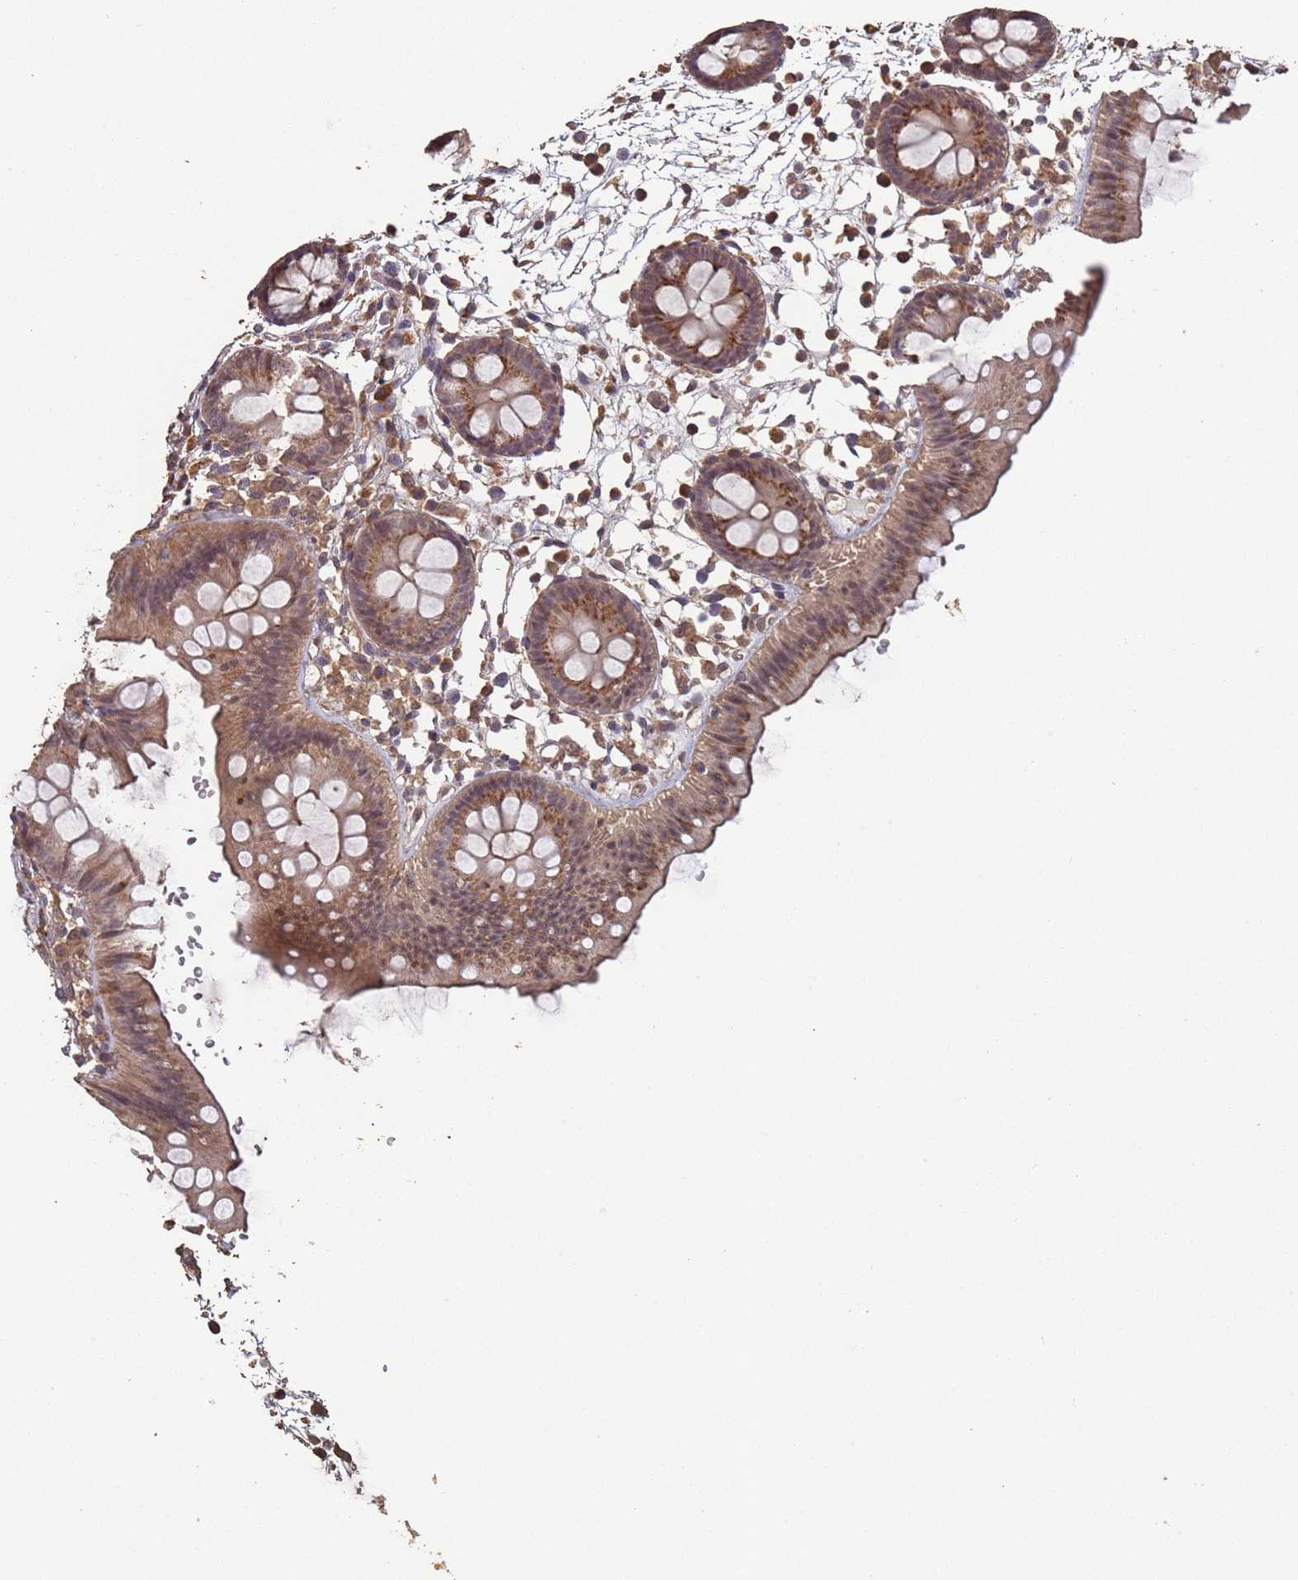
{"staining": {"intensity": "moderate", "quantity": ">75%", "location": "cytoplasmic/membranous,nuclear"}, "tissue": "colon", "cell_type": "Endothelial cells", "image_type": "normal", "snomed": [{"axis": "morphology", "description": "Normal tissue, NOS"}, {"axis": "topography", "description": "Colon"}], "caption": "Approximately >75% of endothelial cells in unremarkable human colon demonstrate moderate cytoplasmic/membranous,nuclear protein staining as visualized by brown immunohistochemical staining.", "gene": "FRAT1", "patient": {"sex": "male", "age": 56}}